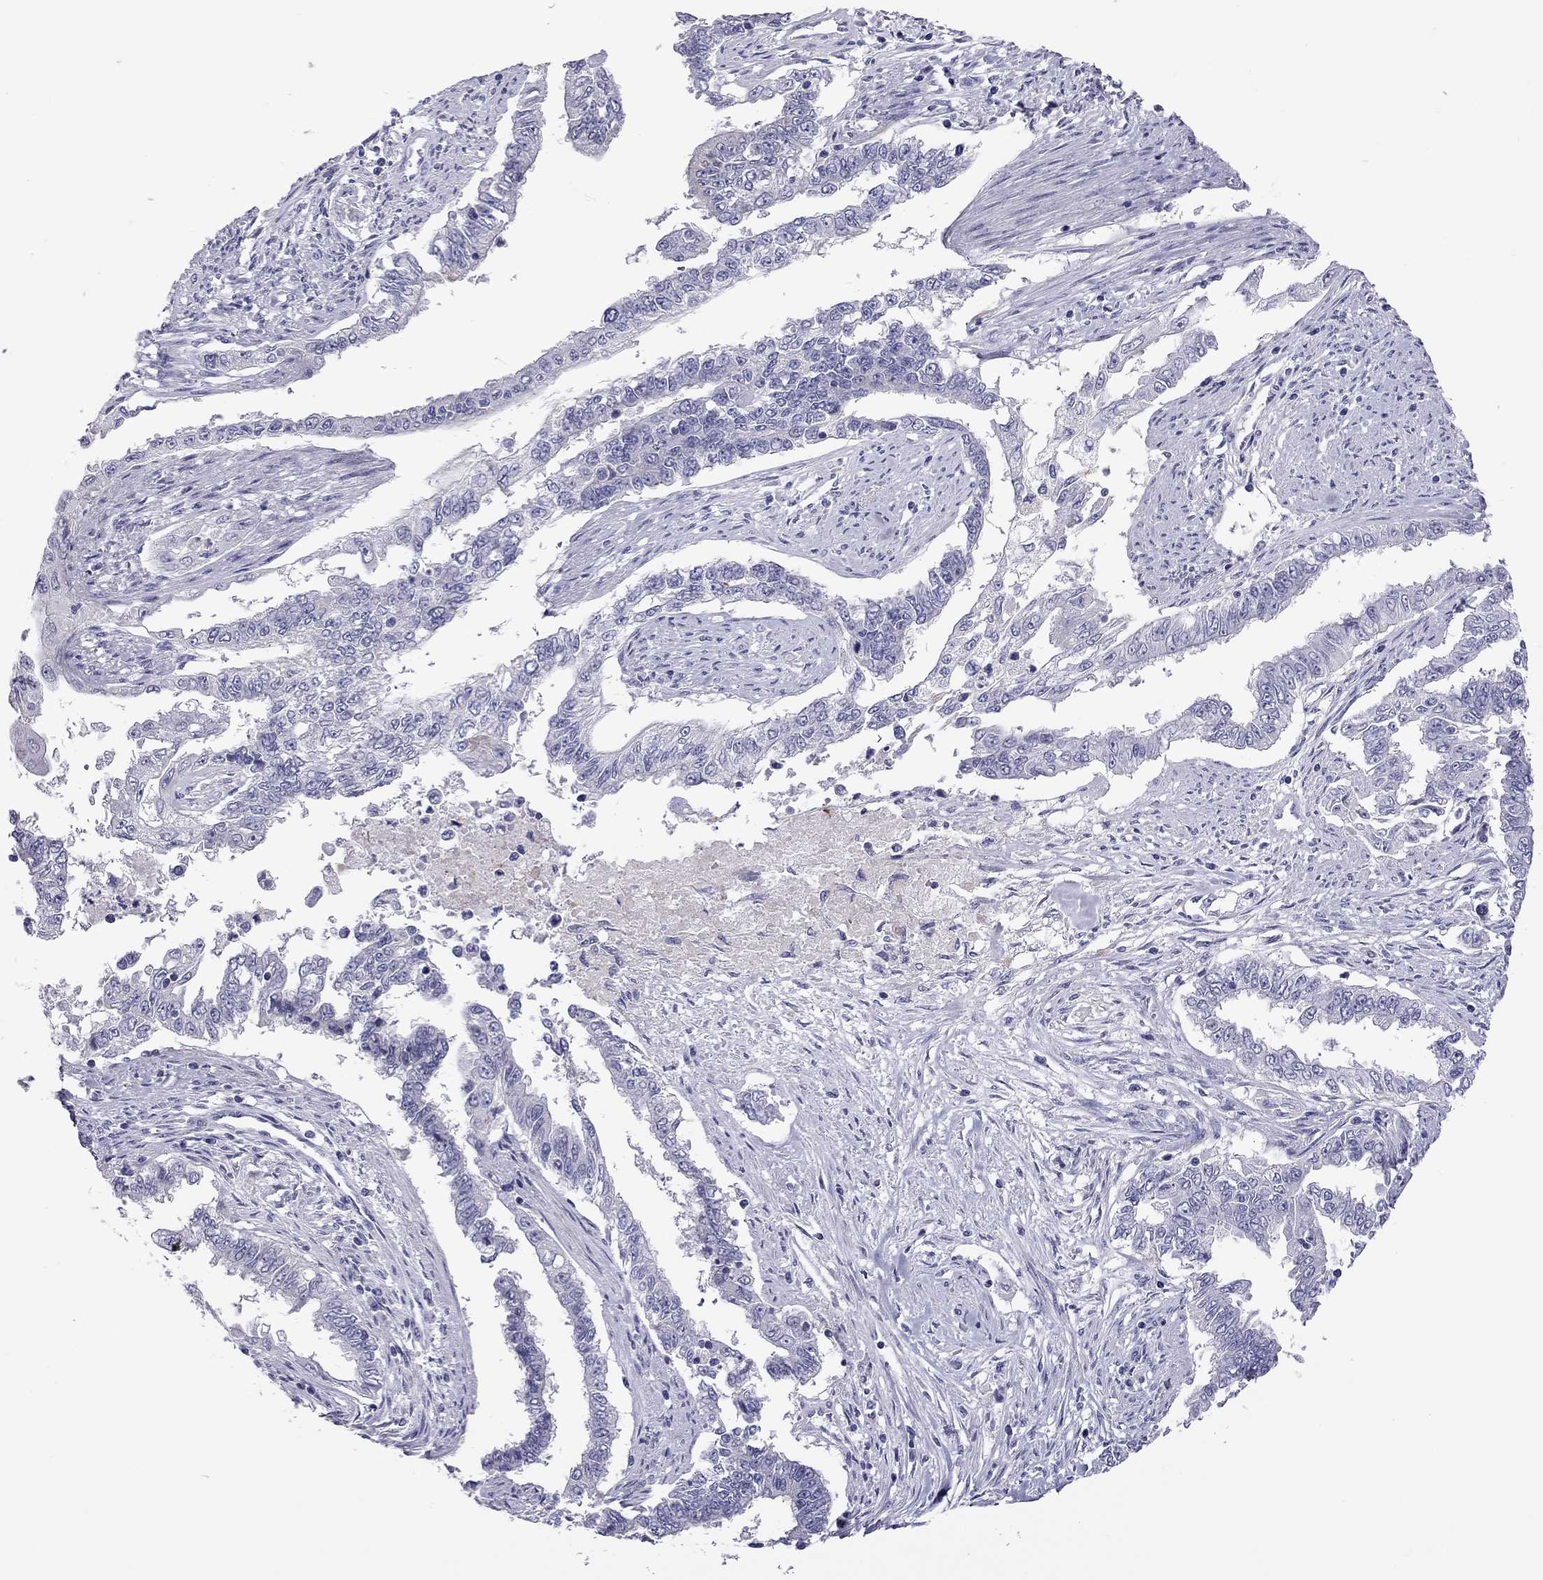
{"staining": {"intensity": "negative", "quantity": "none", "location": "none"}, "tissue": "endometrial cancer", "cell_type": "Tumor cells", "image_type": "cancer", "snomed": [{"axis": "morphology", "description": "Adenocarcinoma, NOS"}, {"axis": "topography", "description": "Uterus"}], "caption": "High magnification brightfield microscopy of endometrial cancer stained with DAB (brown) and counterstained with hematoxylin (blue): tumor cells show no significant staining. Brightfield microscopy of immunohistochemistry (IHC) stained with DAB (3,3'-diaminobenzidine) (brown) and hematoxylin (blue), captured at high magnification.", "gene": "PPP1R3A", "patient": {"sex": "female", "age": 59}}